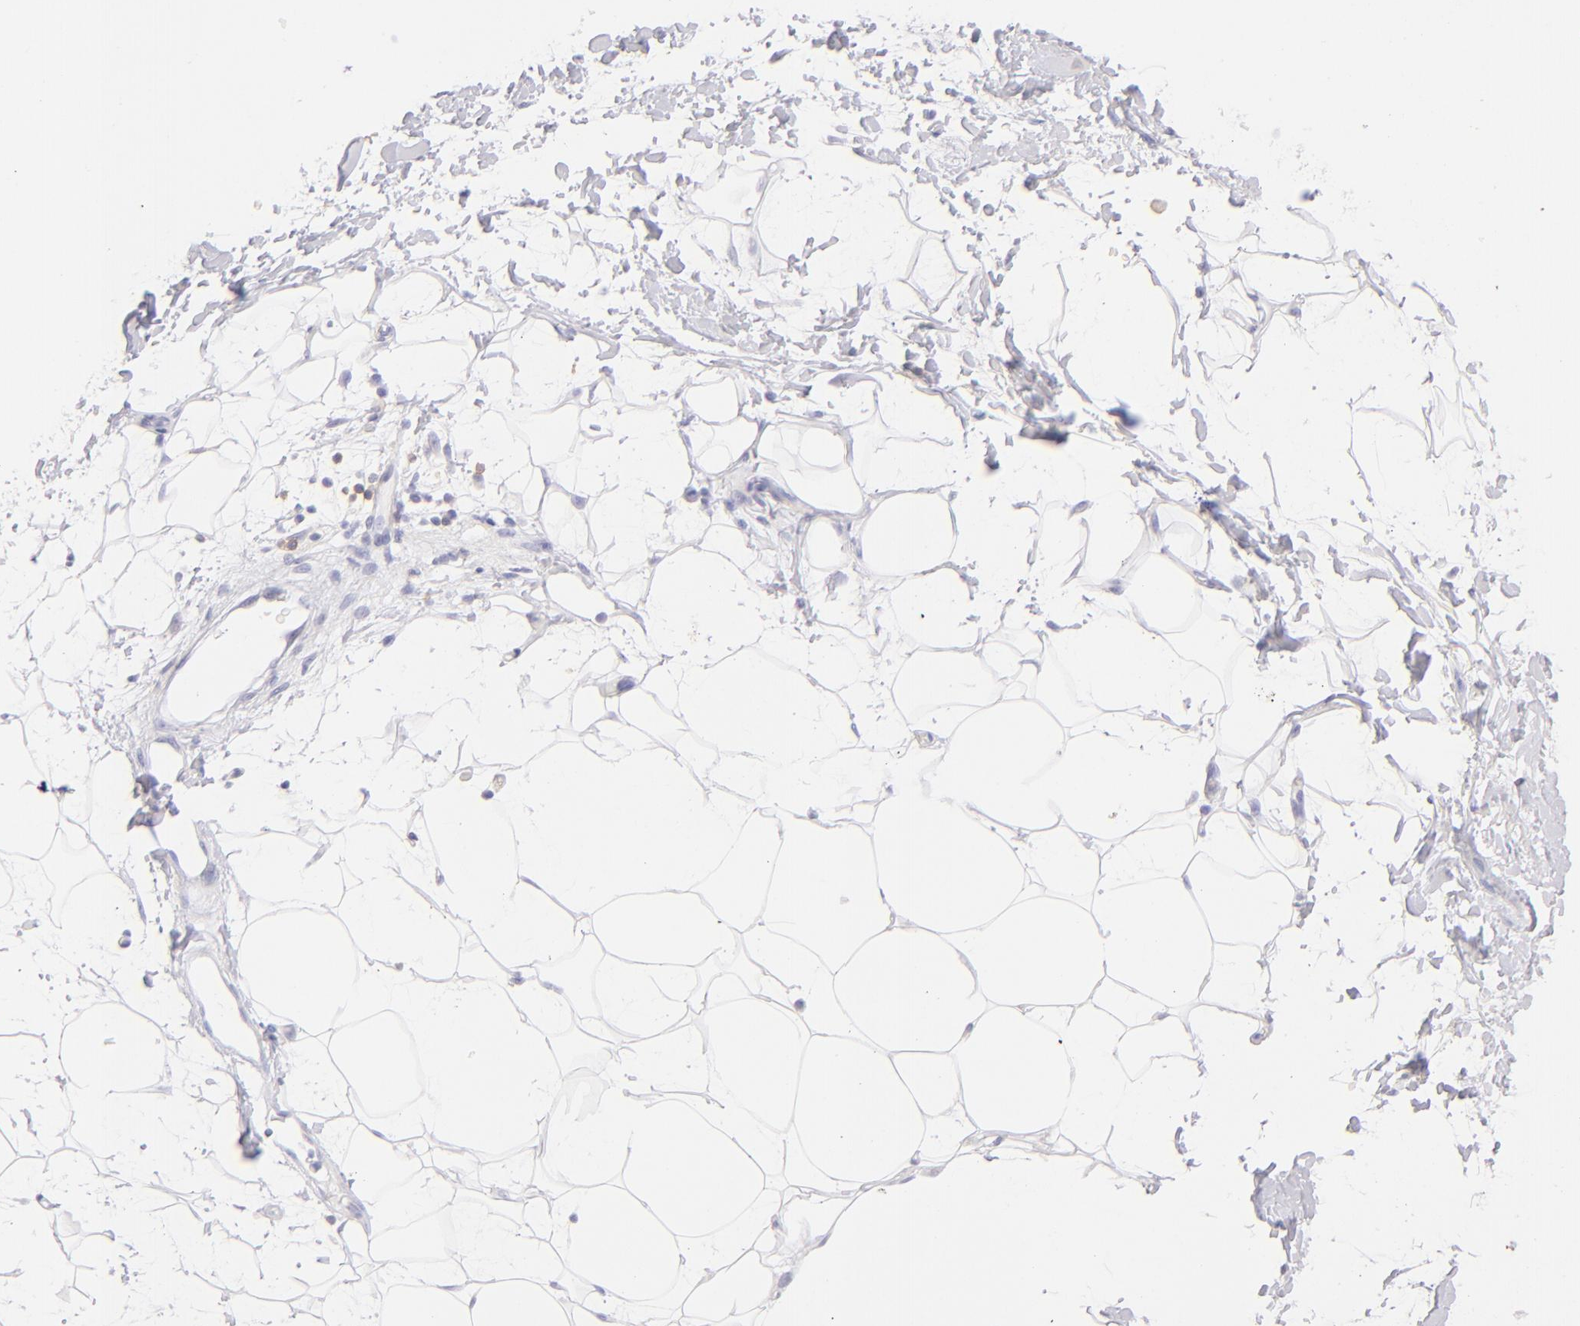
{"staining": {"intensity": "negative", "quantity": "none", "location": "none"}, "tissue": "adipose tissue", "cell_type": "Adipocytes", "image_type": "normal", "snomed": [{"axis": "morphology", "description": "Normal tissue, NOS"}, {"axis": "topography", "description": "Soft tissue"}], "caption": "High power microscopy histopathology image of an IHC micrograph of normal adipose tissue, revealing no significant expression in adipocytes. The staining was performed using DAB (3,3'-diaminobenzidine) to visualize the protein expression in brown, while the nuclei were stained in blue with hematoxylin (Magnification: 20x).", "gene": "CD69", "patient": {"sex": "male", "age": 72}}